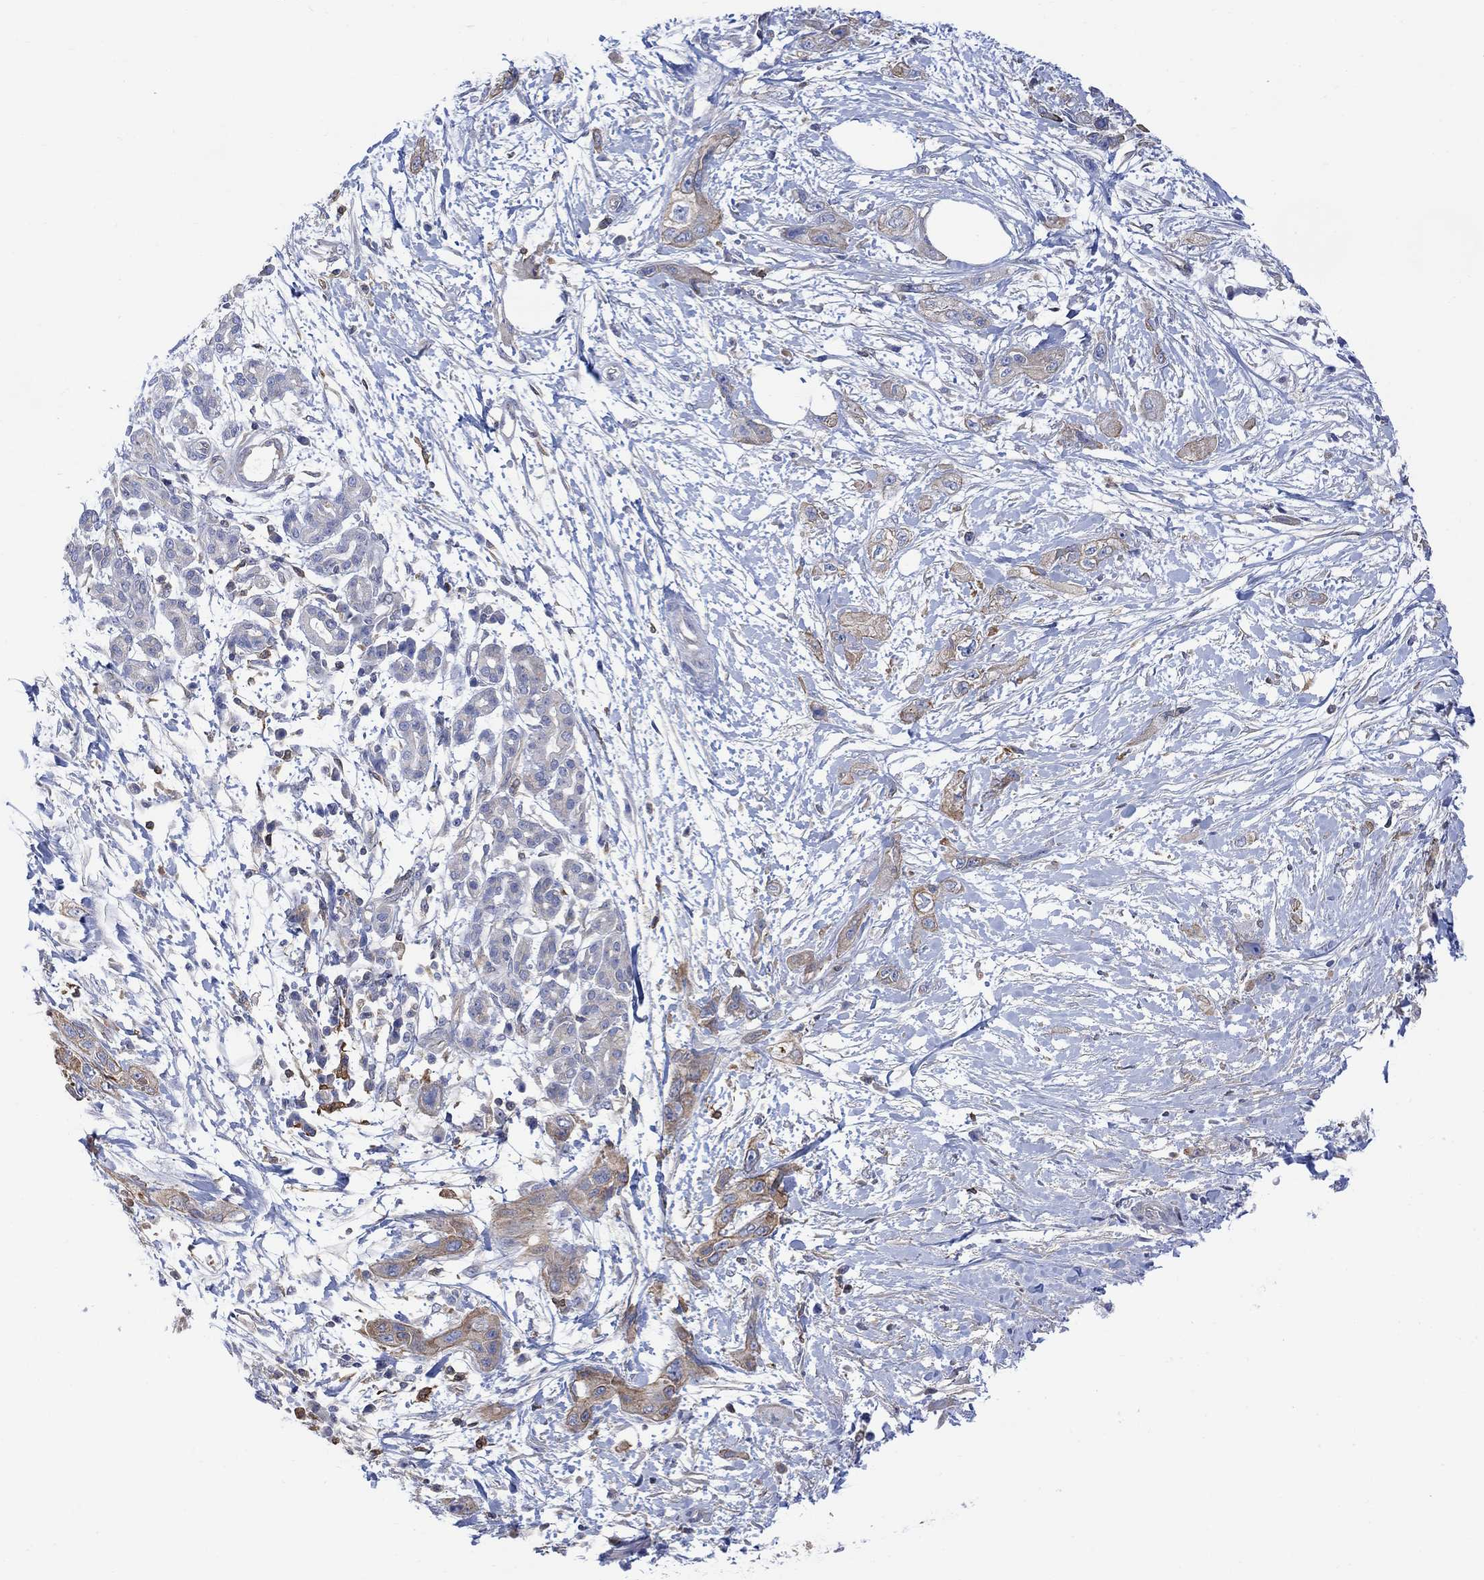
{"staining": {"intensity": "moderate", "quantity": "<25%", "location": "cytoplasmic/membranous"}, "tissue": "pancreatic cancer", "cell_type": "Tumor cells", "image_type": "cancer", "snomed": [{"axis": "morphology", "description": "Adenocarcinoma, NOS"}, {"axis": "topography", "description": "Pancreas"}], "caption": "Protein analysis of adenocarcinoma (pancreatic) tissue displays moderate cytoplasmic/membranous positivity in approximately <25% of tumor cells.", "gene": "GBP5", "patient": {"sex": "male", "age": 72}}